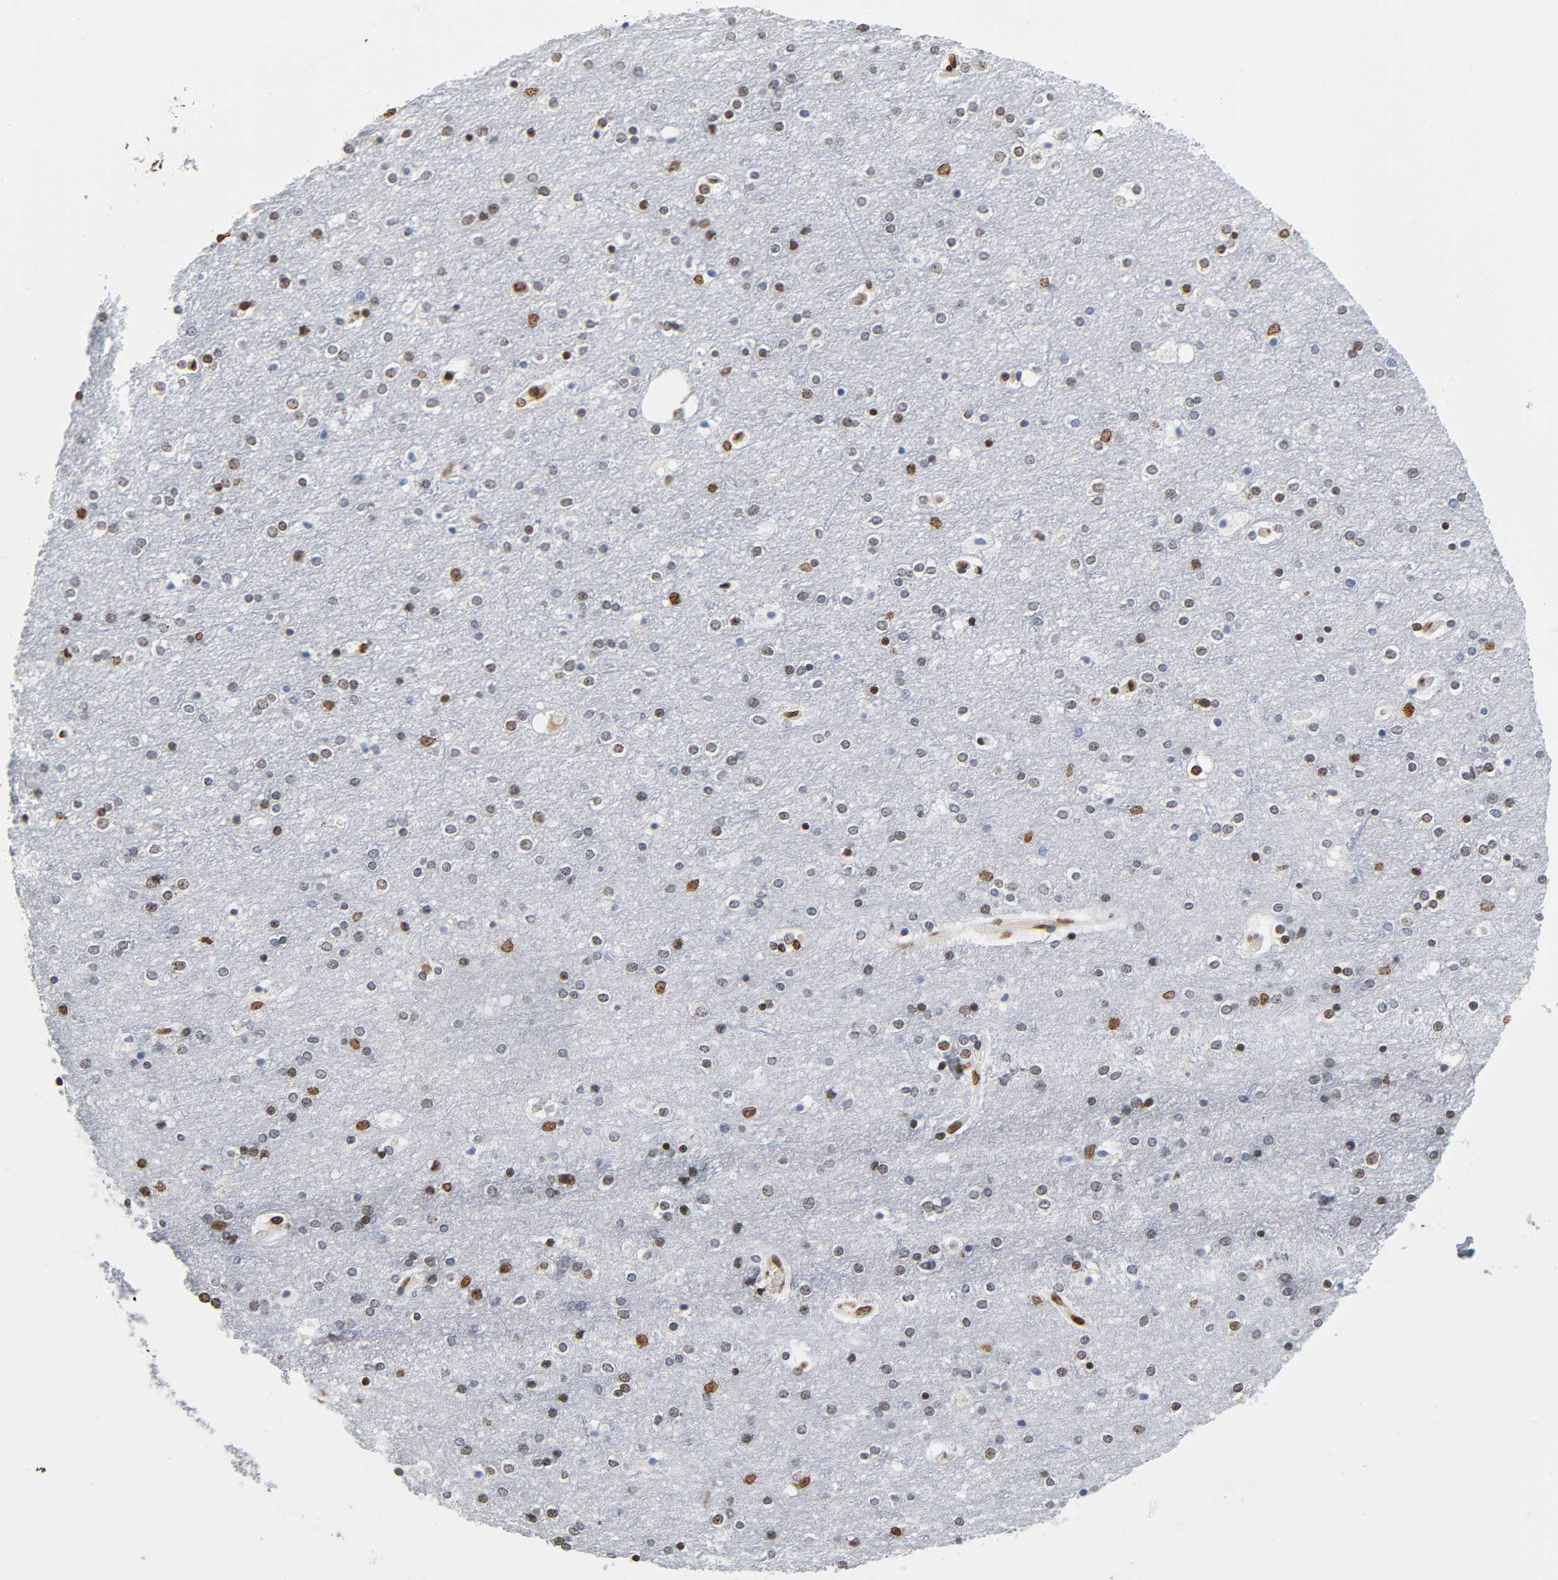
{"staining": {"intensity": "moderate", "quantity": ">75%", "location": "nuclear"}, "tissue": "cerebral cortex", "cell_type": "Endothelial cells", "image_type": "normal", "snomed": [{"axis": "morphology", "description": "Normal tissue, NOS"}, {"axis": "topography", "description": "Cerebral cortex"}], "caption": "Cerebral cortex was stained to show a protein in brown. There is medium levels of moderate nuclear positivity in approximately >75% of endothelial cells. The protein of interest is shown in brown color, while the nuclei are stained blue.", "gene": "HOXA6", "patient": {"sex": "female", "age": 54}}